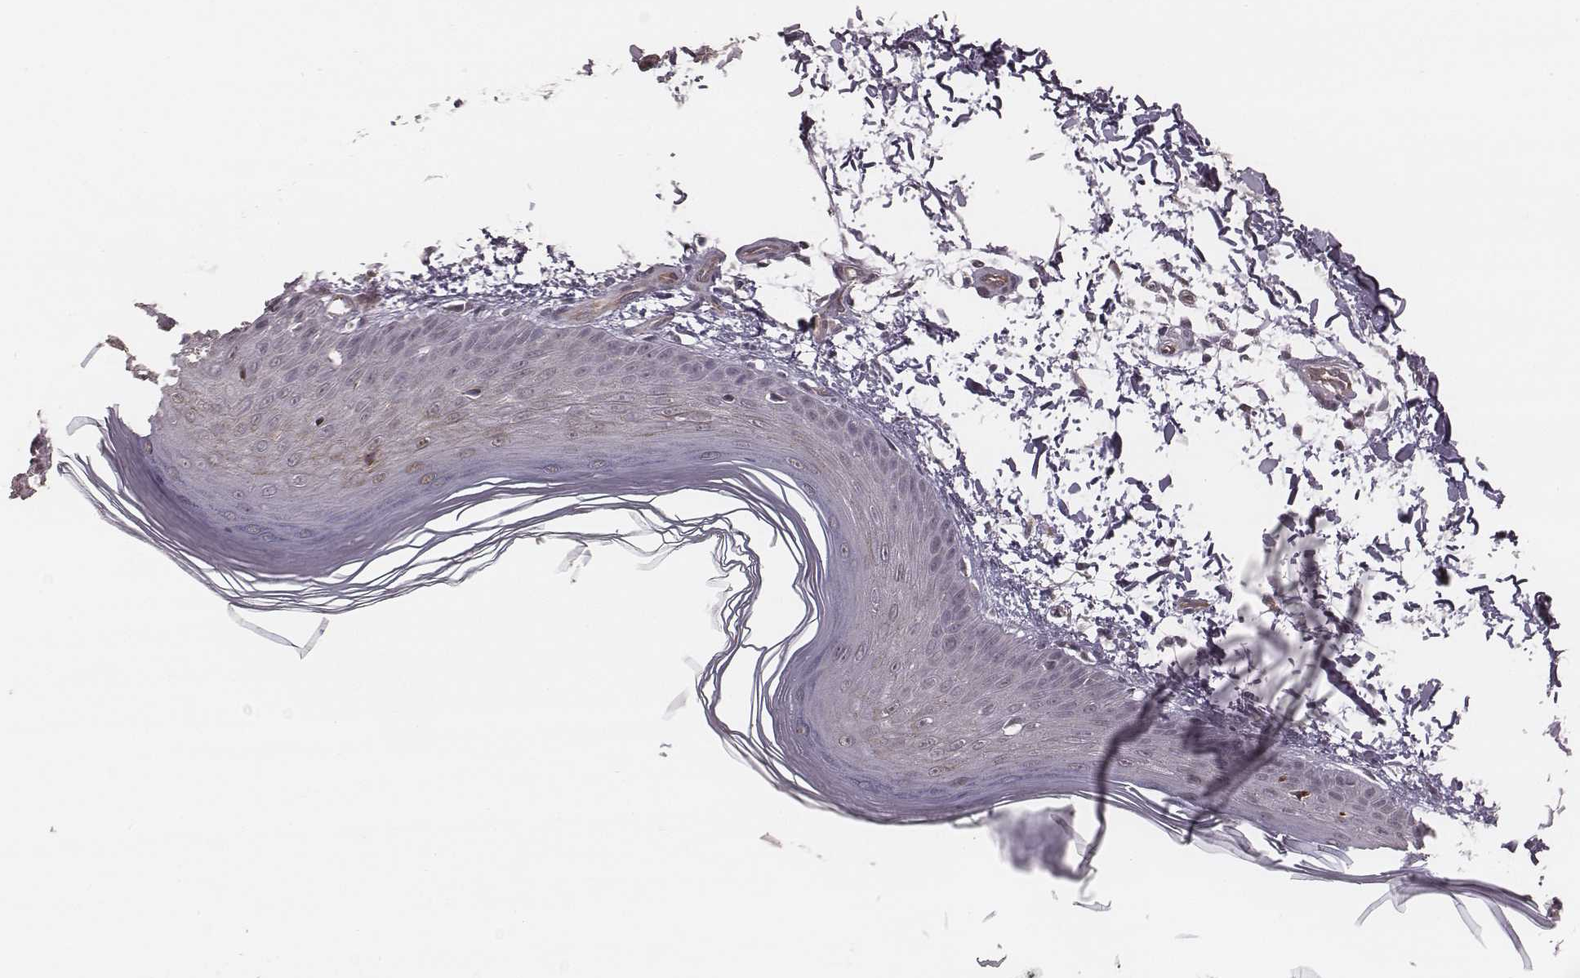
{"staining": {"intensity": "negative", "quantity": "none", "location": "none"}, "tissue": "skin", "cell_type": "Fibroblasts", "image_type": "normal", "snomed": [{"axis": "morphology", "description": "Normal tissue, NOS"}, {"axis": "topography", "description": "Skin"}], "caption": "Immunohistochemistry (IHC) histopathology image of benign human skin stained for a protein (brown), which displays no staining in fibroblasts.", "gene": "SLC7A4", "patient": {"sex": "female", "age": 62}}